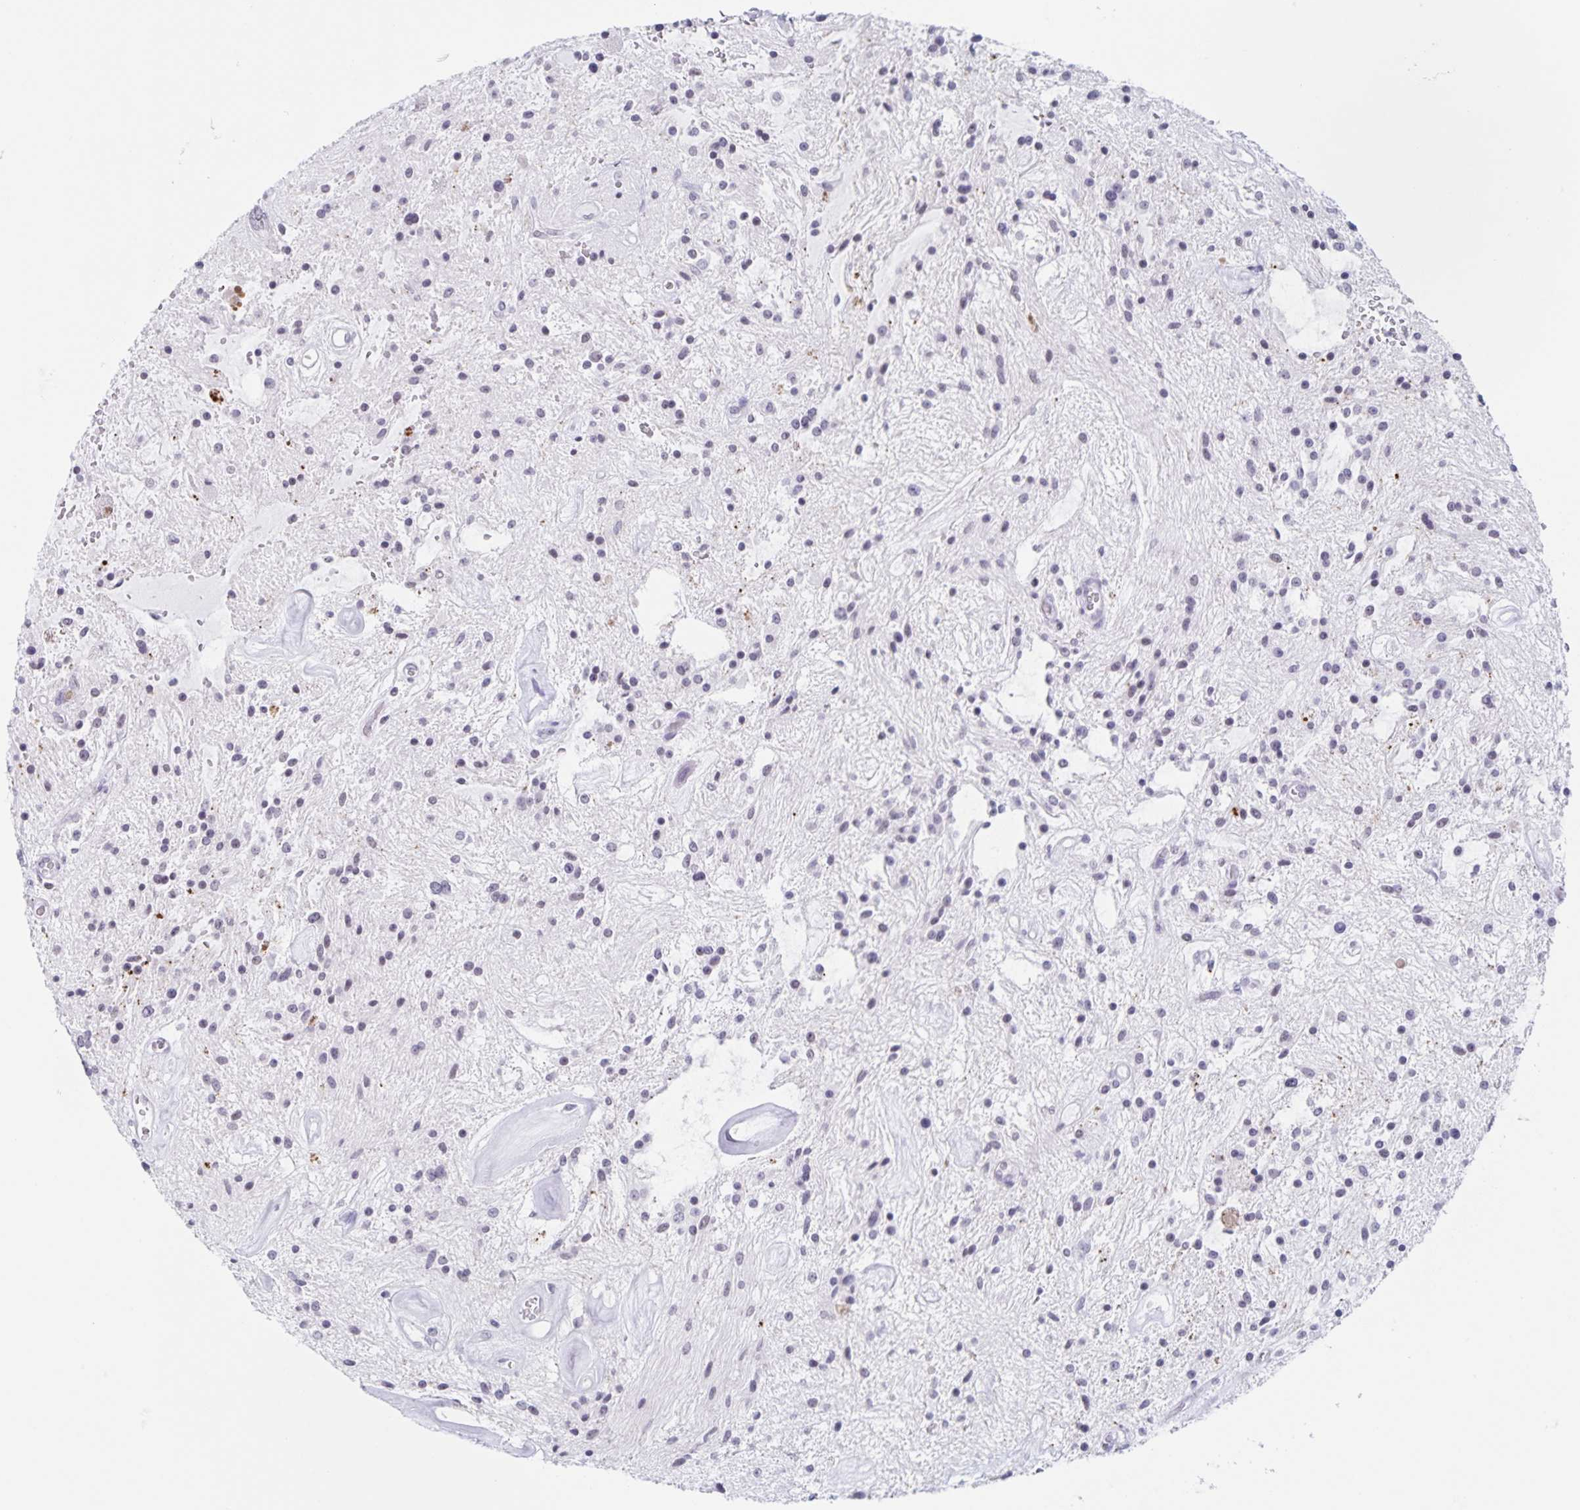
{"staining": {"intensity": "negative", "quantity": "none", "location": "none"}, "tissue": "glioma", "cell_type": "Tumor cells", "image_type": "cancer", "snomed": [{"axis": "morphology", "description": "Glioma, malignant, Low grade"}, {"axis": "topography", "description": "Cerebellum"}], "caption": "The IHC histopathology image has no significant expression in tumor cells of glioma tissue.", "gene": "LCE6A", "patient": {"sex": "female", "age": 14}}